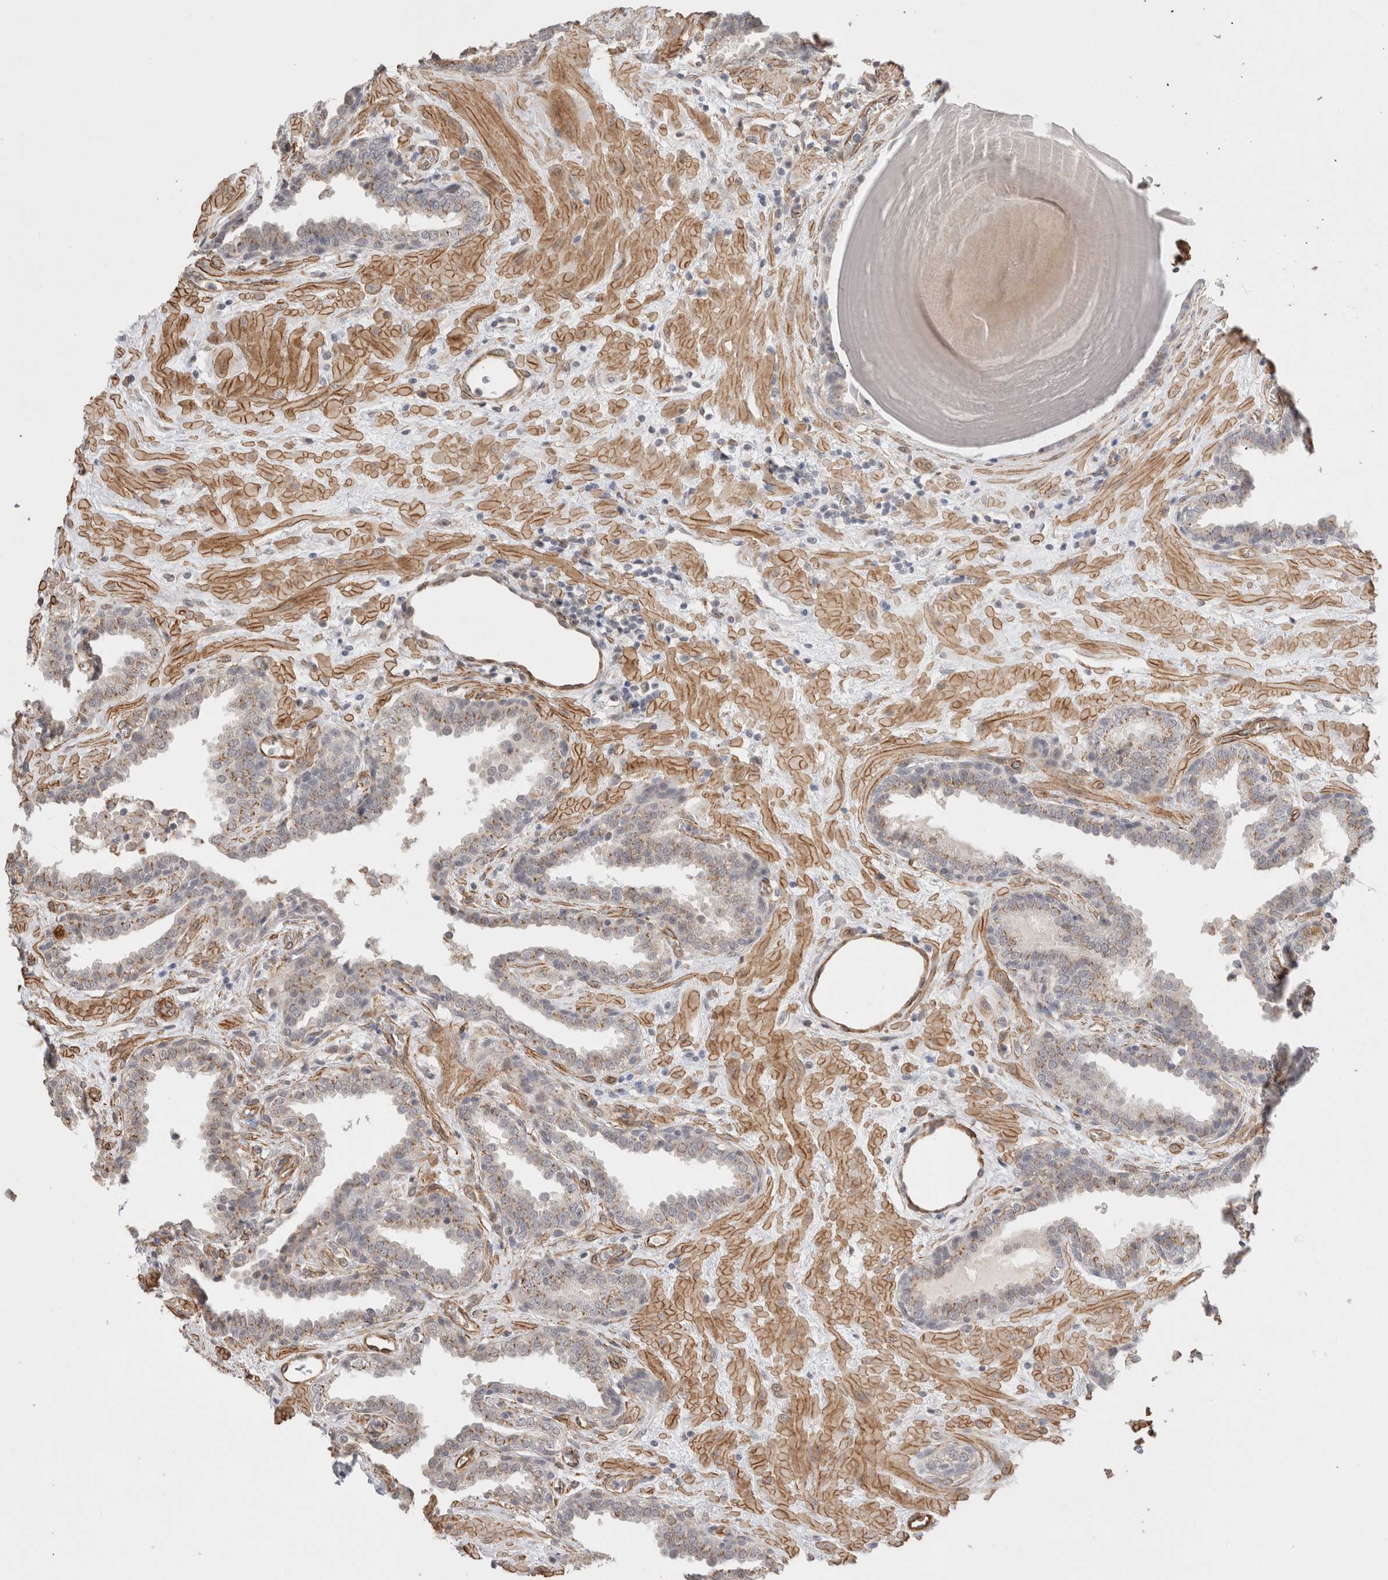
{"staining": {"intensity": "moderate", "quantity": "25%-75%", "location": "cytoplasmic/membranous"}, "tissue": "prostate", "cell_type": "Glandular cells", "image_type": "normal", "snomed": [{"axis": "morphology", "description": "Normal tissue, NOS"}, {"axis": "topography", "description": "Prostate"}], "caption": "Immunohistochemical staining of normal human prostate displays medium levels of moderate cytoplasmic/membranous staining in about 25%-75% of glandular cells. Using DAB (brown) and hematoxylin (blue) stains, captured at high magnification using brightfield microscopy.", "gene": "CAAP1", "patient": {"sex": "male", "age": 51}}